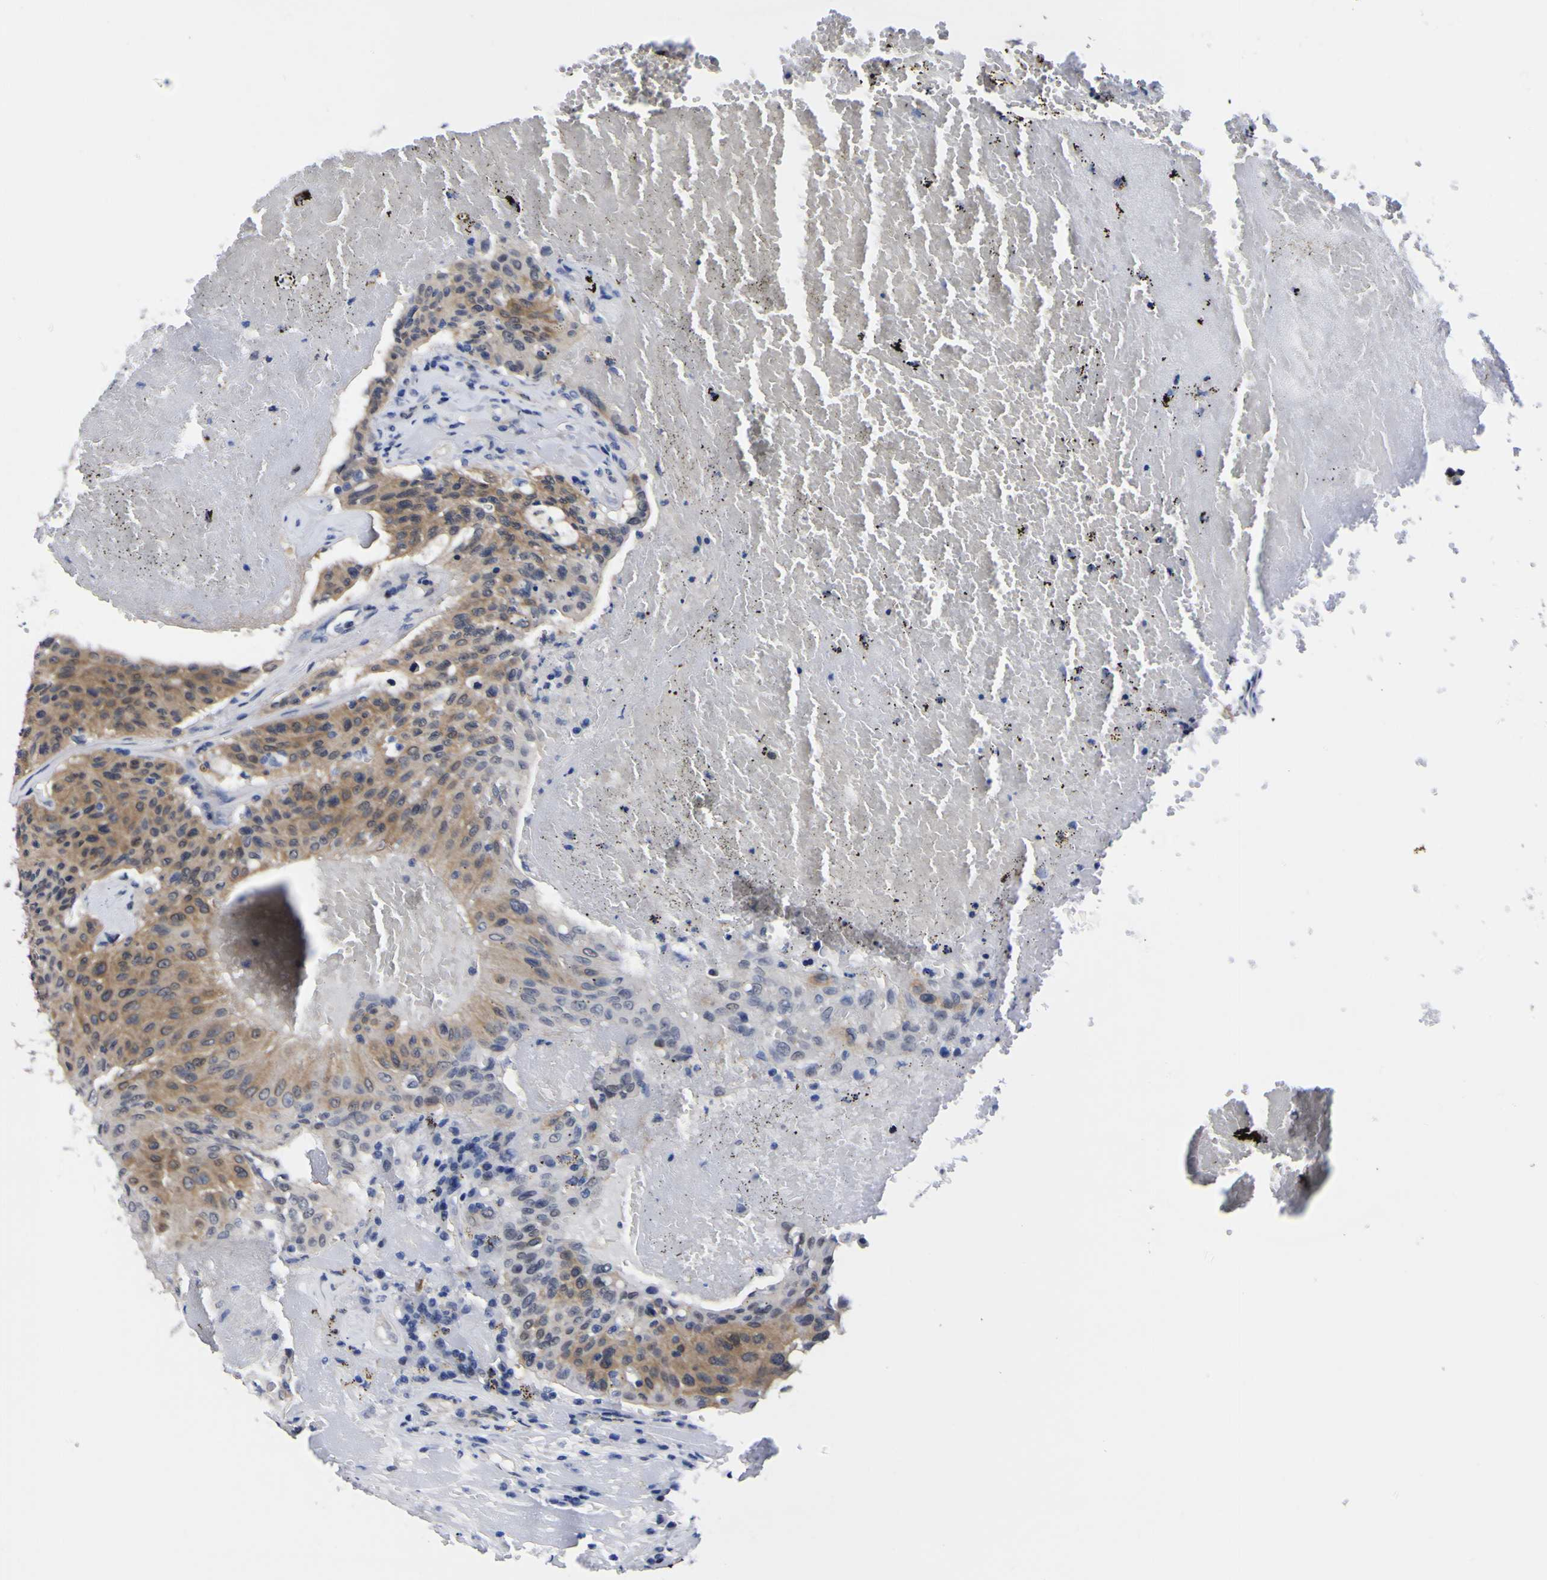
{"staining": {"intensity": "moderate", "quantity": ">75%", "location": "cytoplasmic/membranous"}, "tissue": "urothelial cancer", "cell_type": "Tumor cells", "image_type": "cancer", "snomed": [{"axis": "morphology", "description": "Urothelial carcinoma, High grade"}, {"axis": "topography", "description": "Urinary bladder"}], "caption": "Tumor cells demonstrate medium levels of moderate cytoplasmic/membranous staining in approximately >75% of cells in urothelial cancer.", "gene": "CASP6", "patient": {"sex": "male", "age": 66}}